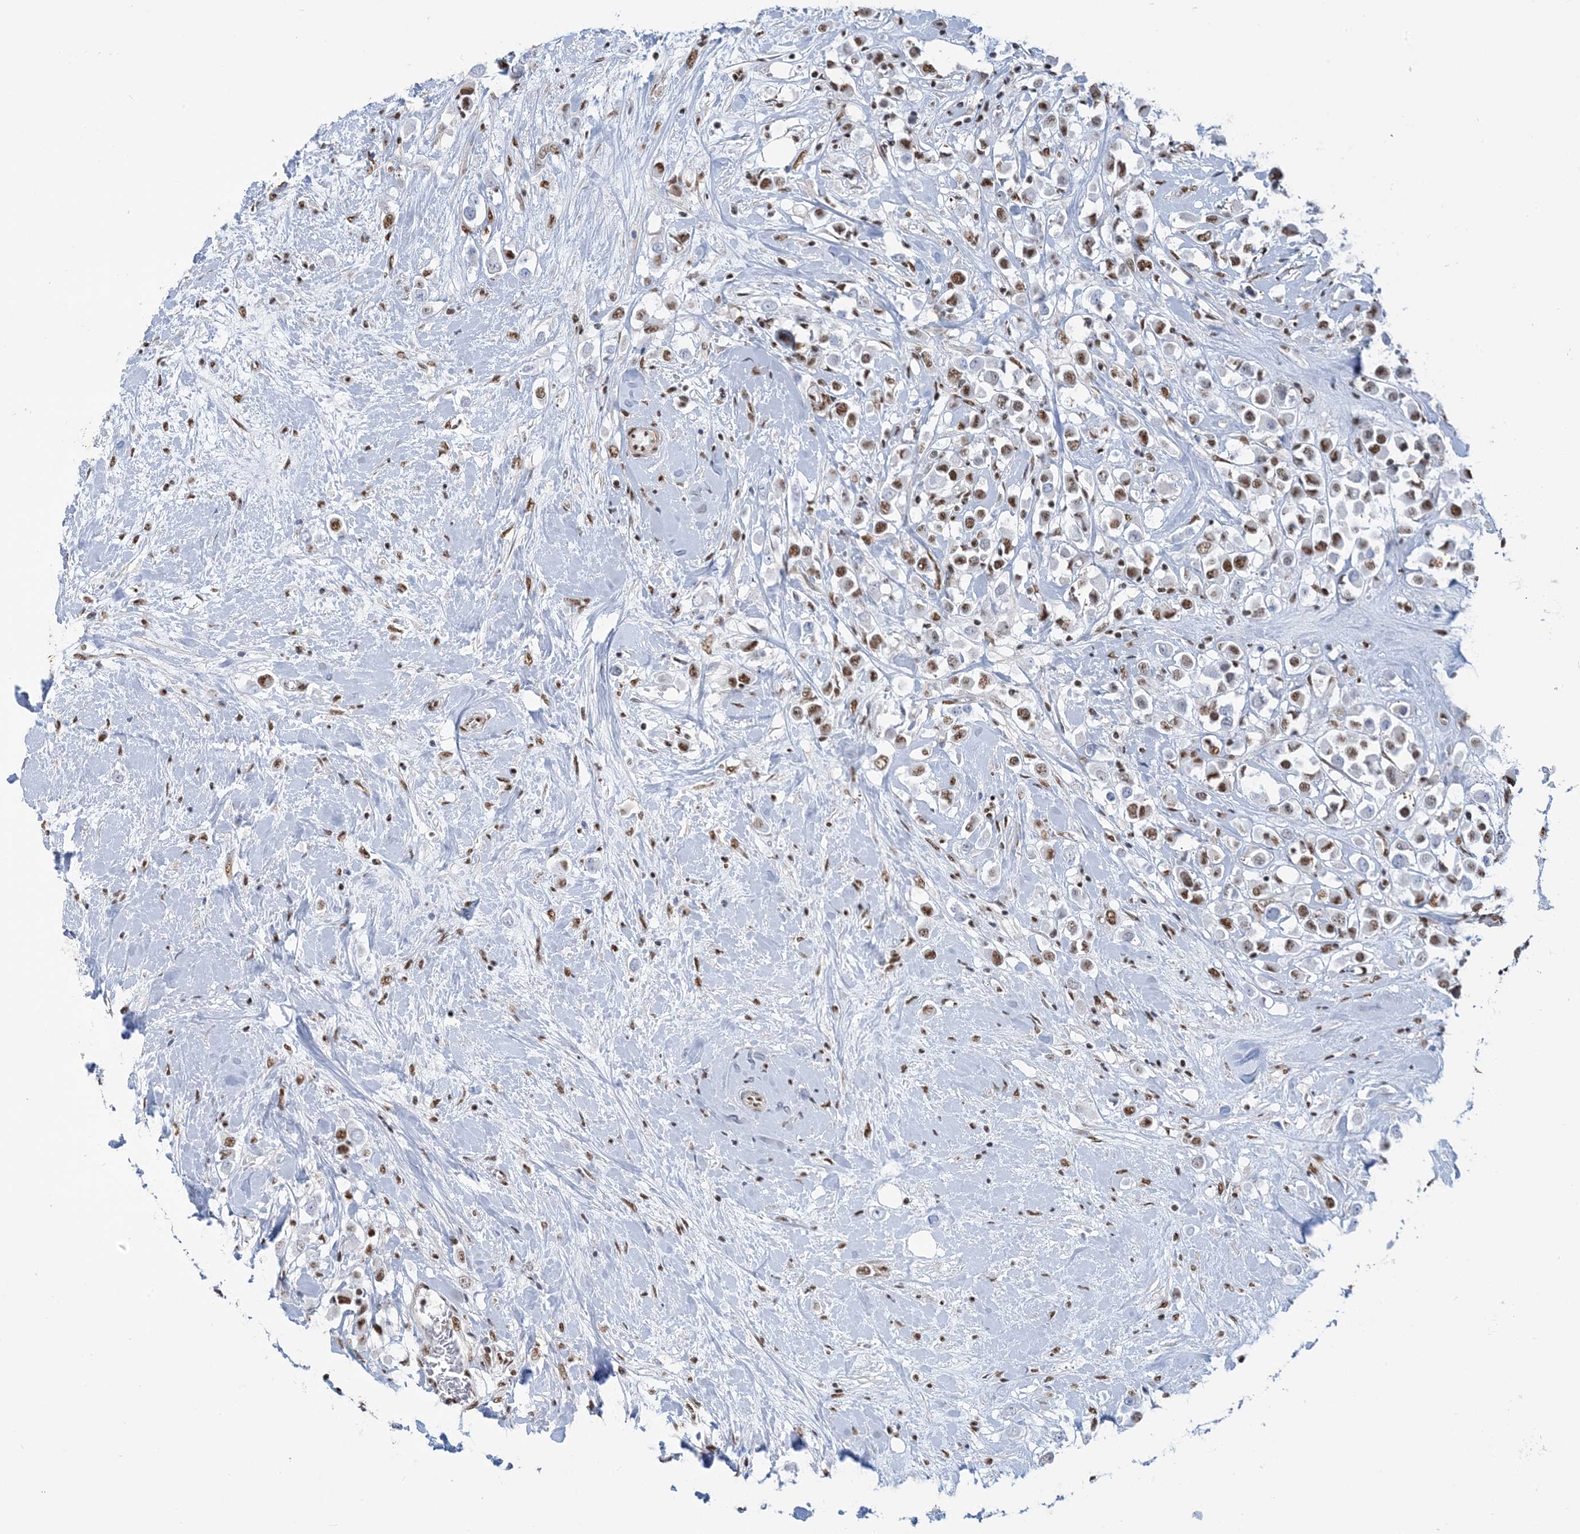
{"staining": {"intensity": "moderate", "quantity": ">75%", "location": "nuclear"}, "tissue": "breast cancer", "cell_type": "Tumor cells", "image_type": "cancer", "snomed": [{"axis": "morphology", "description": "Duct carcinoma"}, {"axis": "topography", "description": "Breast"}], "caption": "This image demonstrates immunohistochemistry (IHC) staining of human invasive ductal carcinoma (breast), with medium moderate nuclear expression in approximately >75% of tumor cells.", "gene": "ZNF792", "patient": {"sex": "female", "age": 61}}